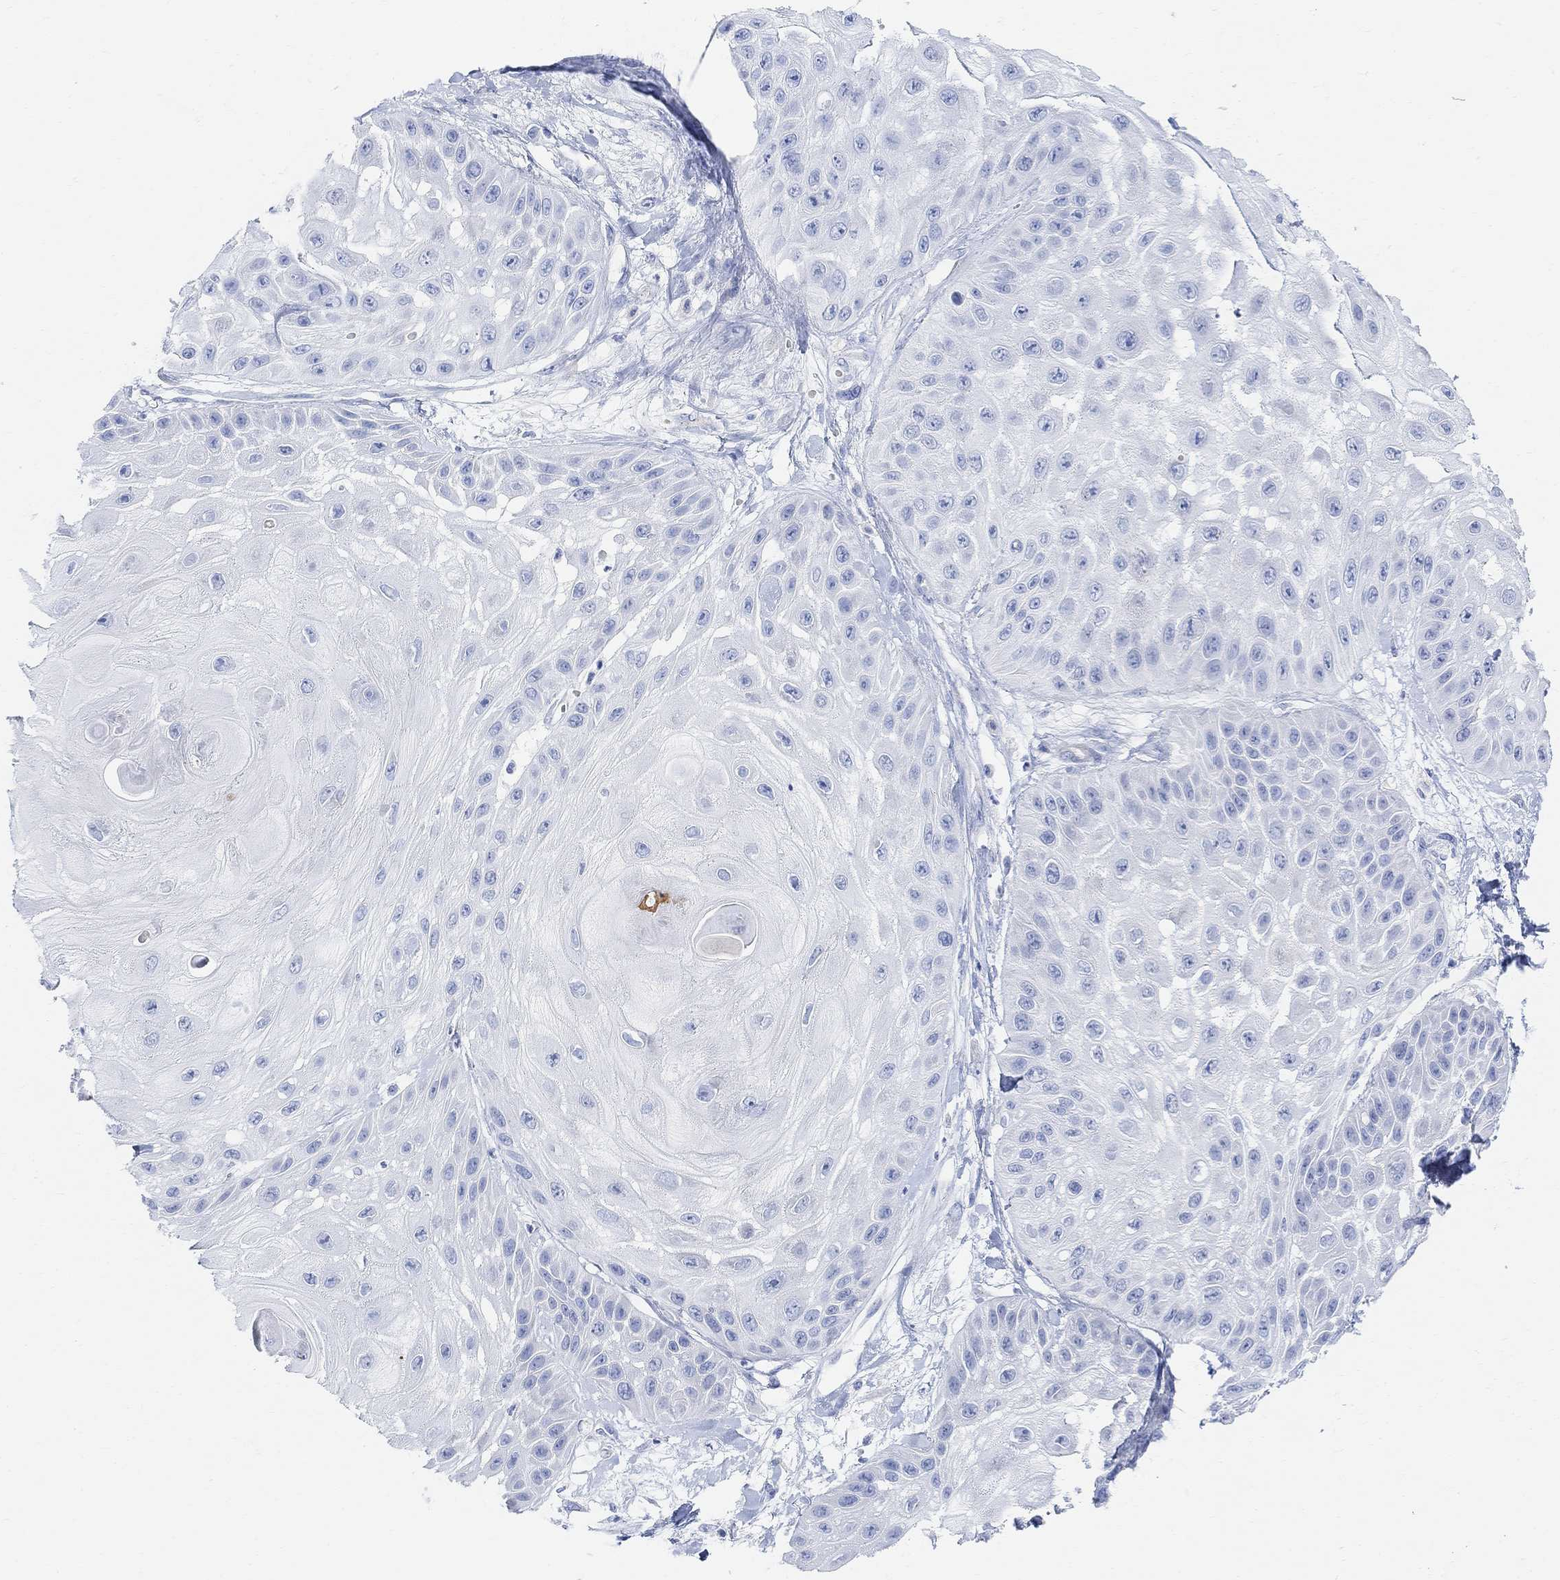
{"staining": {"intensity": "negative", "quantity": "none", "location": "none"}, "tissue": "skin cancer", "cell_type": "Tumor cells", "image_type": "cancer", "snomed": [{"axis": "morphology", "description": "Normal tissue, NOS"}, {"axis": "morphology", "description": "Squamous cell carcinoma, NOS"}, {"axis": "topography", "description": "Skin"}], "caption": "This image is of skin cancer (squamous cell carcinoma) stained with immunohistochemistry (IHC) to label a protein in brown with the nuclei are counter-stained blue. There is no staining in tumor cells.", "gene": "RETNLB", "patient": {"sex": "male", "age": 79}}